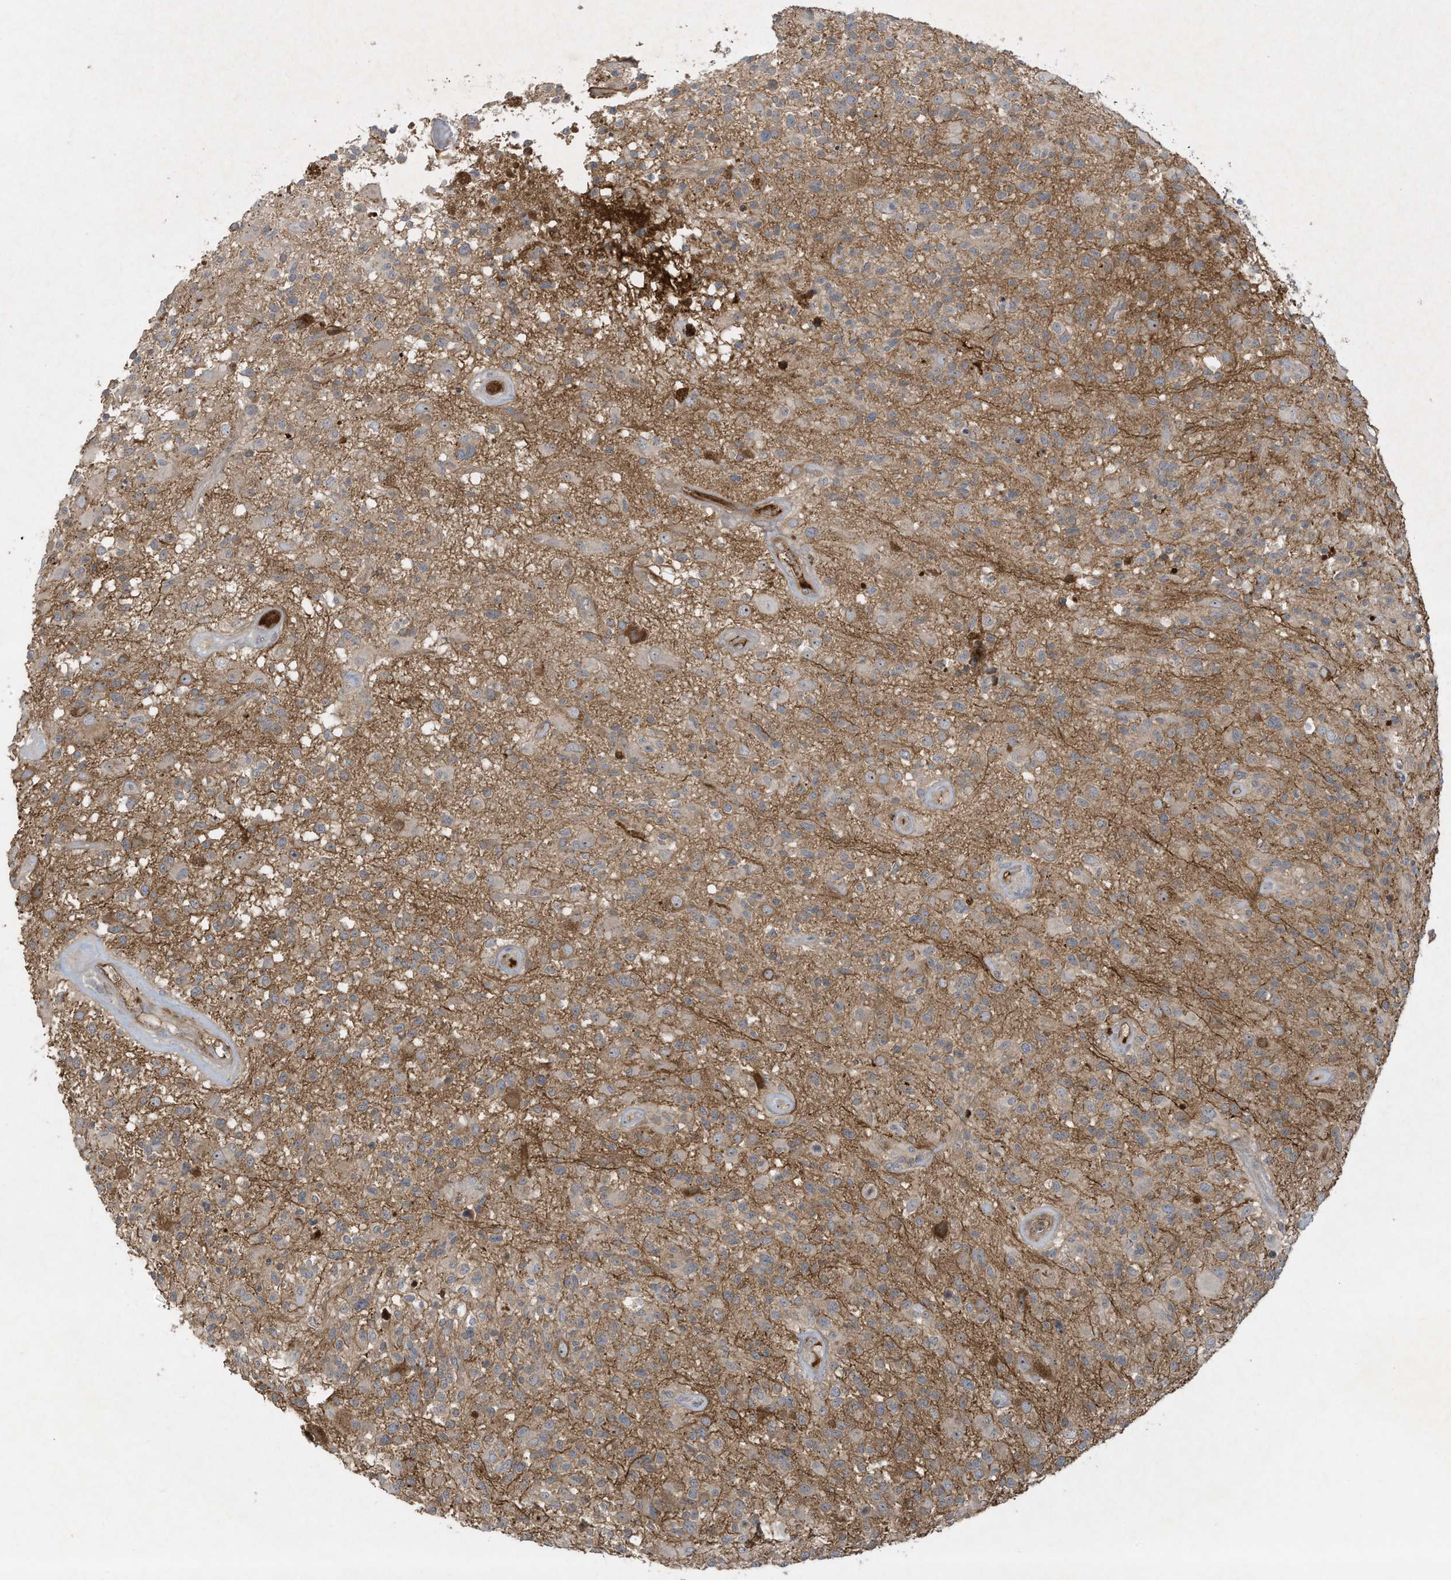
{"staining": {"intensity": "weak", "quantity": ">75%", "location": "cytoplasmic/membranous"}, "tissue": "glioma", "cell_type": "Tumor cells", "image_type": "cancer", "snomed": [{"axis": "morphology", "description": "Glioma, malignant, High grade"}, {"axis": "morphology", "description": "Glioblastoma, NOS"}, {"axis": "topography", "description": "Brain"}], "caption": "A photomicrograph of glioma stained for a protein displays weak cytoplasmic/membranous brown staining in tumor cells. The staining is performed using DAB (3,3'-diaminobenzidine) brown chromogen to label protein expression. The nuclei are counter-stained blue using hematoxylin.", "gene": "FETUB", "patient": {"sex": "male", "age": 60}}